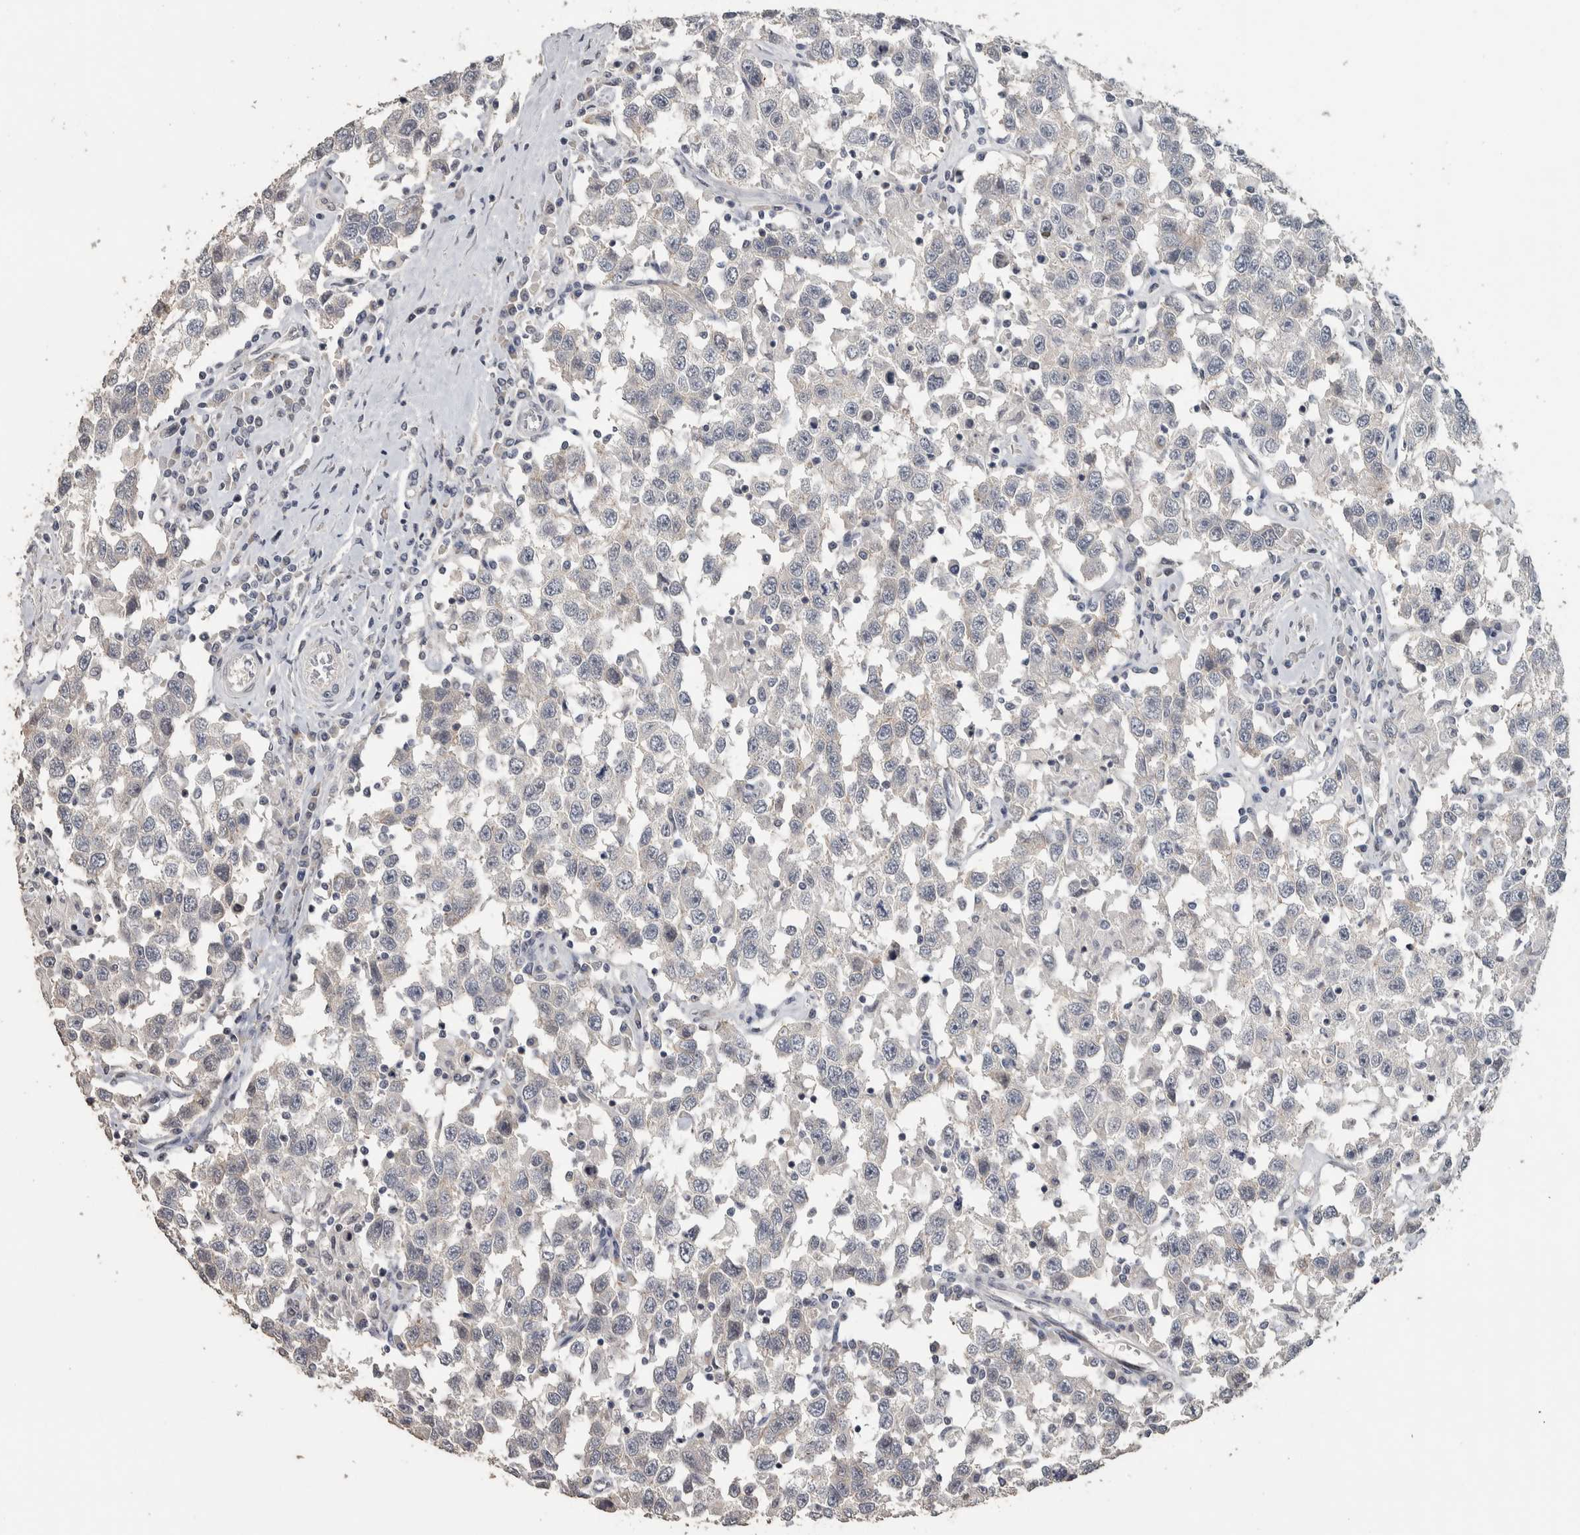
{"staining": {"intensity": "negative", "quantity": "none", "location": "none"}, "tissue": "testis cancer", "cell_type": "Tumor cells", "image_type": "cancer", "snomed": [{"axis": "morphology", "description": "Seminoma, NOS"}, {"axis": "topography", "description": "Testis"}], "caption": "A histopathology image of testis cancer stained for a protein shows no brown staining in tumor cells.", "gene": "NECAB1", "patient": {"sex": "male", "age": 41}}